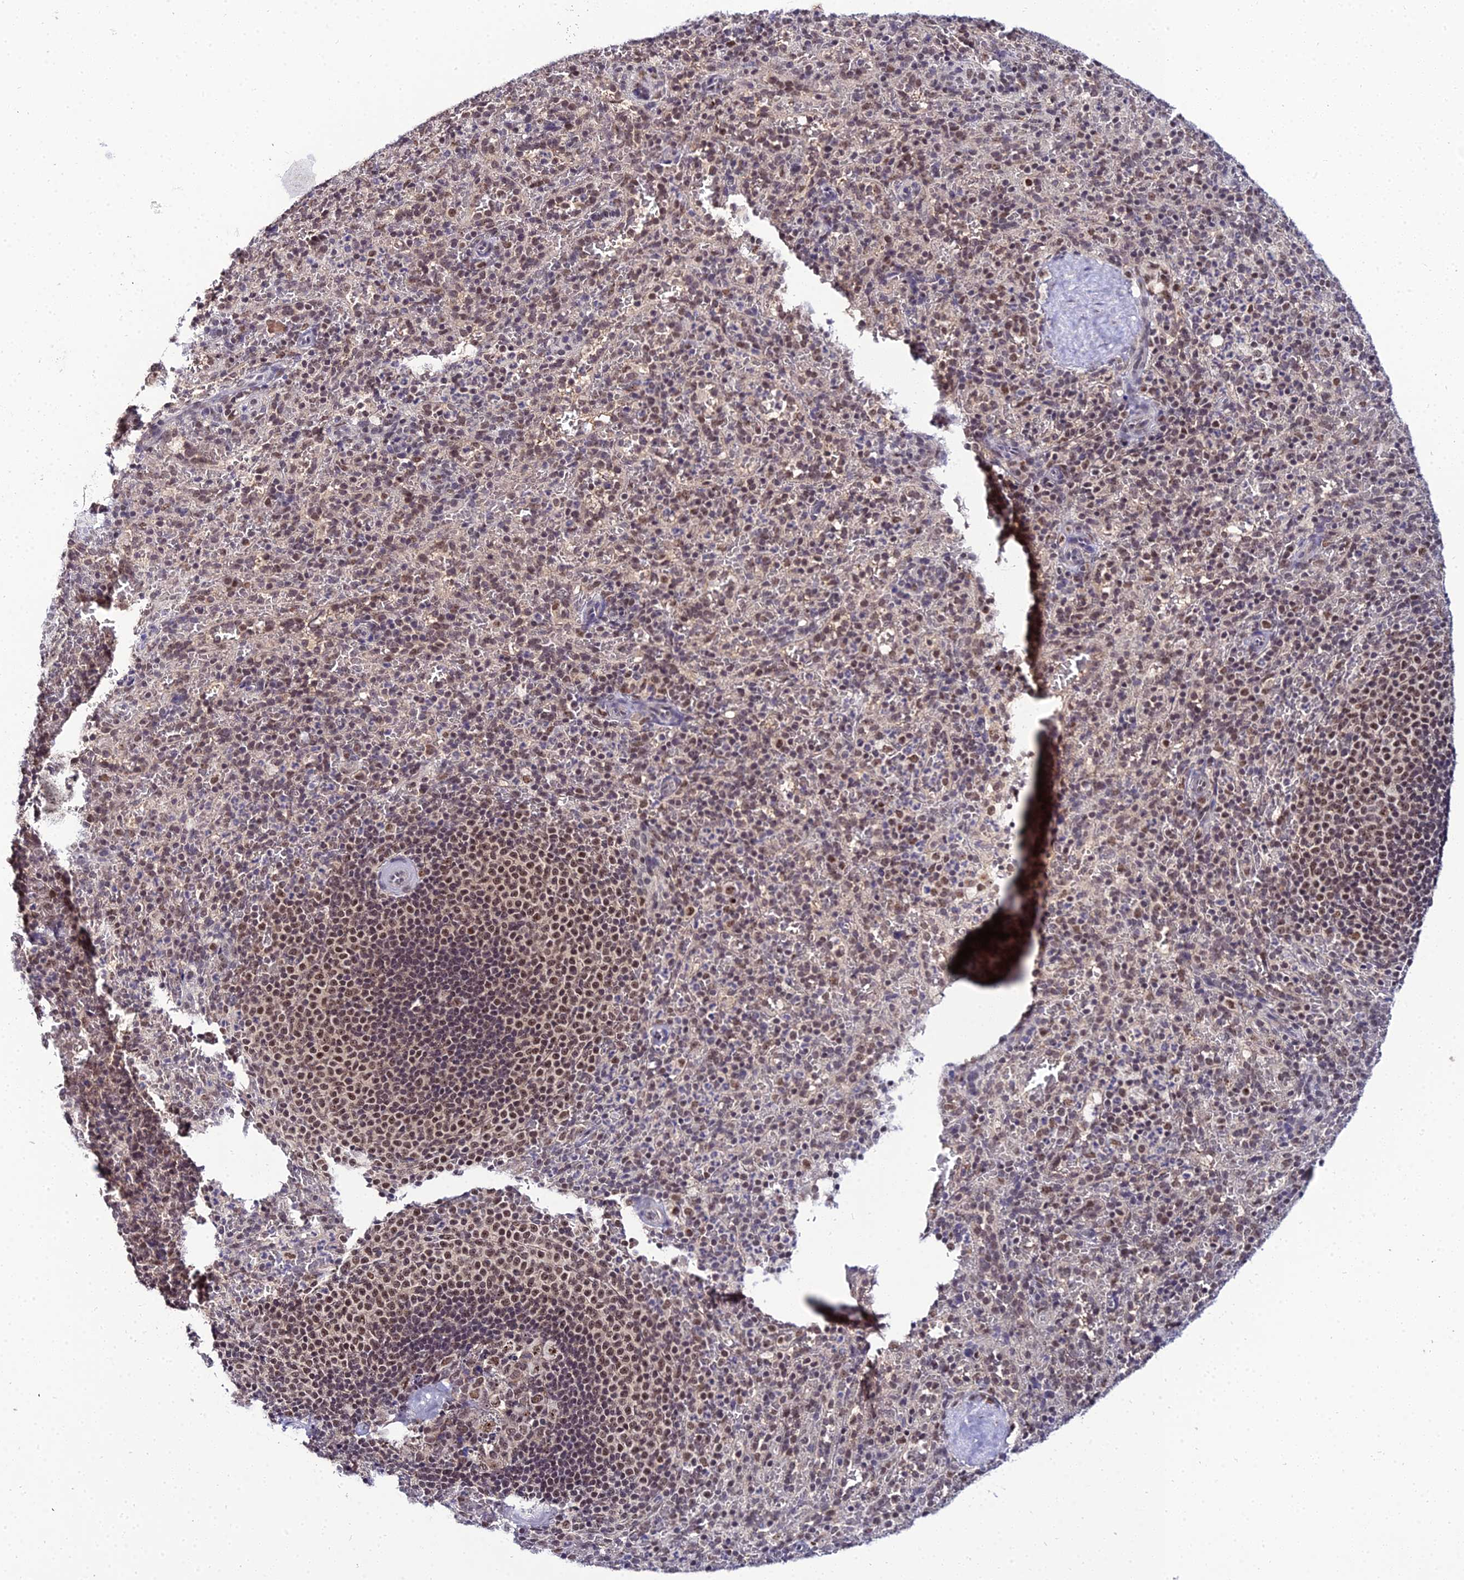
{"staining": {"intensity": "moderate", "quantity": "25%-75%", "location": "nuclear"}, "tissue": "spleen", "cell_type": "Cells in red pulp", "image_type": "normal", "snomed": [{"axis": "morphology", "description": "Normal tissue, NOS"}, {"axis": "topography", "description": "Spleen"}], "caption": "Spleen stained for a protein exhibits moderate nuclear positivity in cells in red pulp. (DAB = brown stain, brightfield microscopy at high magnification).", "gene": "EXOSC3", "patient": {"sex": "female", "age": 21}}